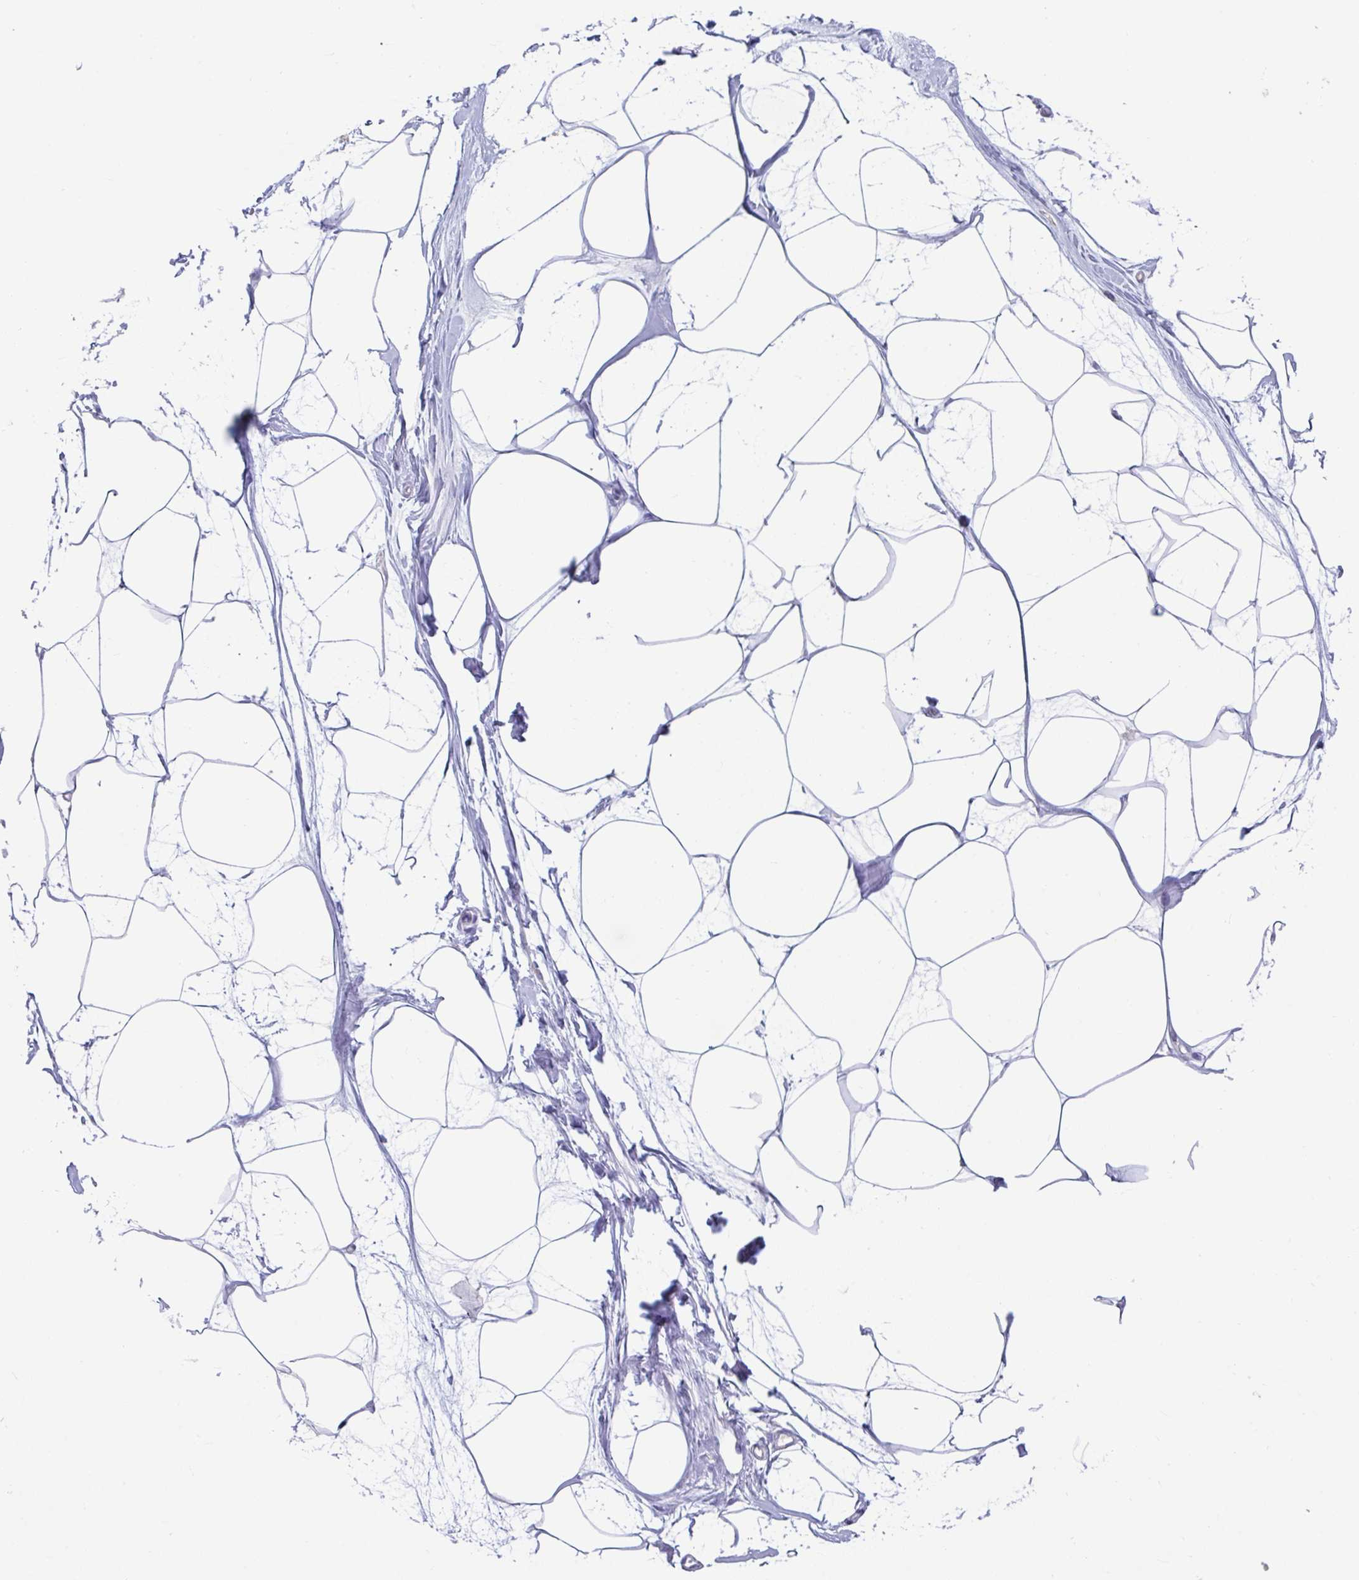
{"staining": {"intensity": "negative", "quantity": "none", "location": "none"}, "tissue": "breast", "cell_type": "Adipocytes", "image_type": "normal", "snomed": [{"axis": "morphology", "description": "Normal tissue, NOS"}, {"axis": "topography", "description": "Breast"}], "caption": "Histopathology image shows no significant protein expression in adipocytes of normal breast.", "gene": "SLC44A4", "patient": {"sex": "female", "age": 45}}